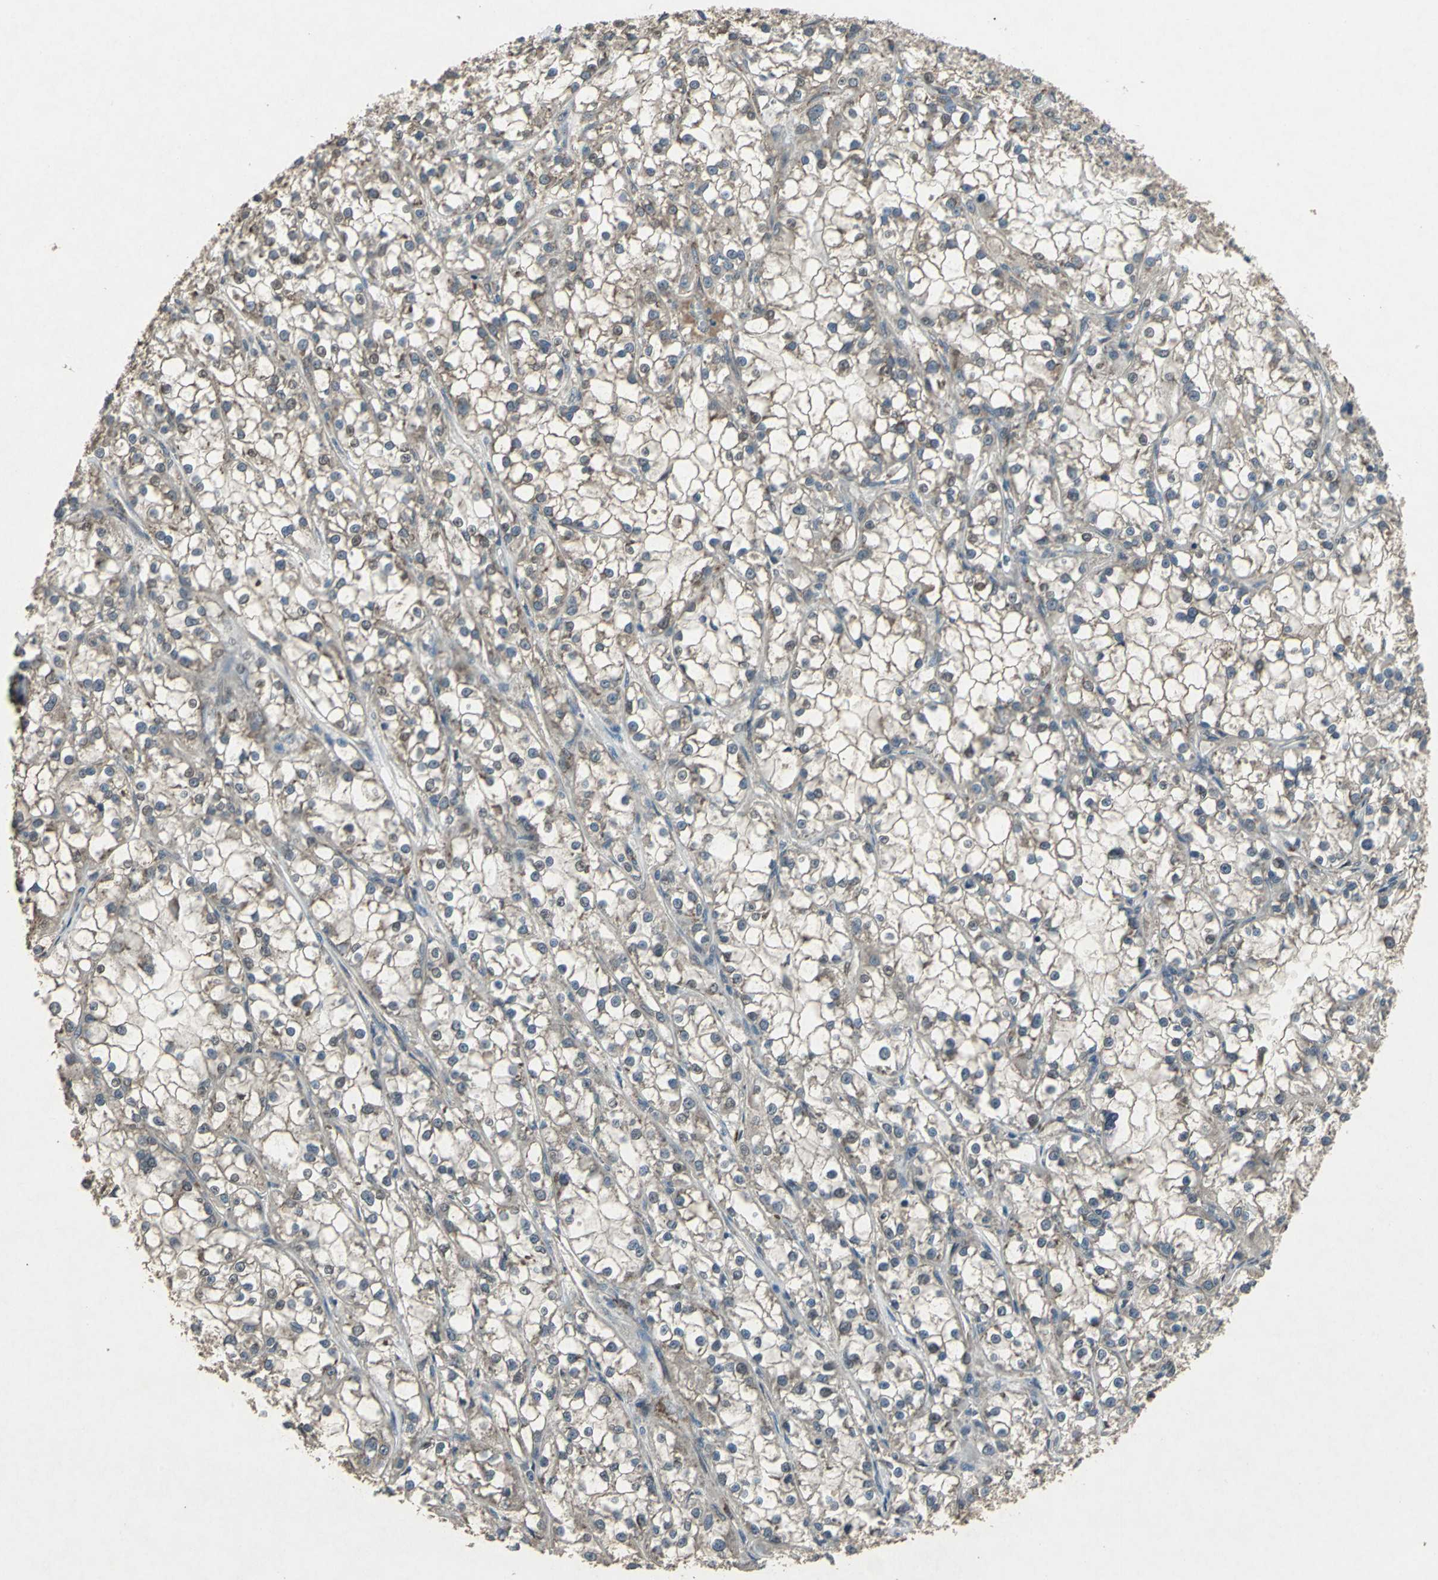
{"staining": {"intensity": "weak", "quantity": ">75%", "location": "cytoplasmic/membranous"}, "tissue": "renal cancer", "cell_type": "Tumor cells", "image_type": "cancer", "snomed": [{"axis": "morphology", "description": "Adenocarcinoma, NOS"}, {"axis": "topography", "description": "Kidney"}], "caption": "Immunohistochemistry (IHC) staining of renal cancer, which demonstrates low levels of weak cytoplasmic/membranous positivity in about >75% of tumor cells indicating weak cytoplasmic/membranous protein positivity. The staining was performed using DAB (3,3'-diaminobenzidine) (brown) for protein detection and nuclei were counterstained in hematoxylin (blue).", "gene": "SEPTIN4", "patient": {"sex": "female", "age": 52}}